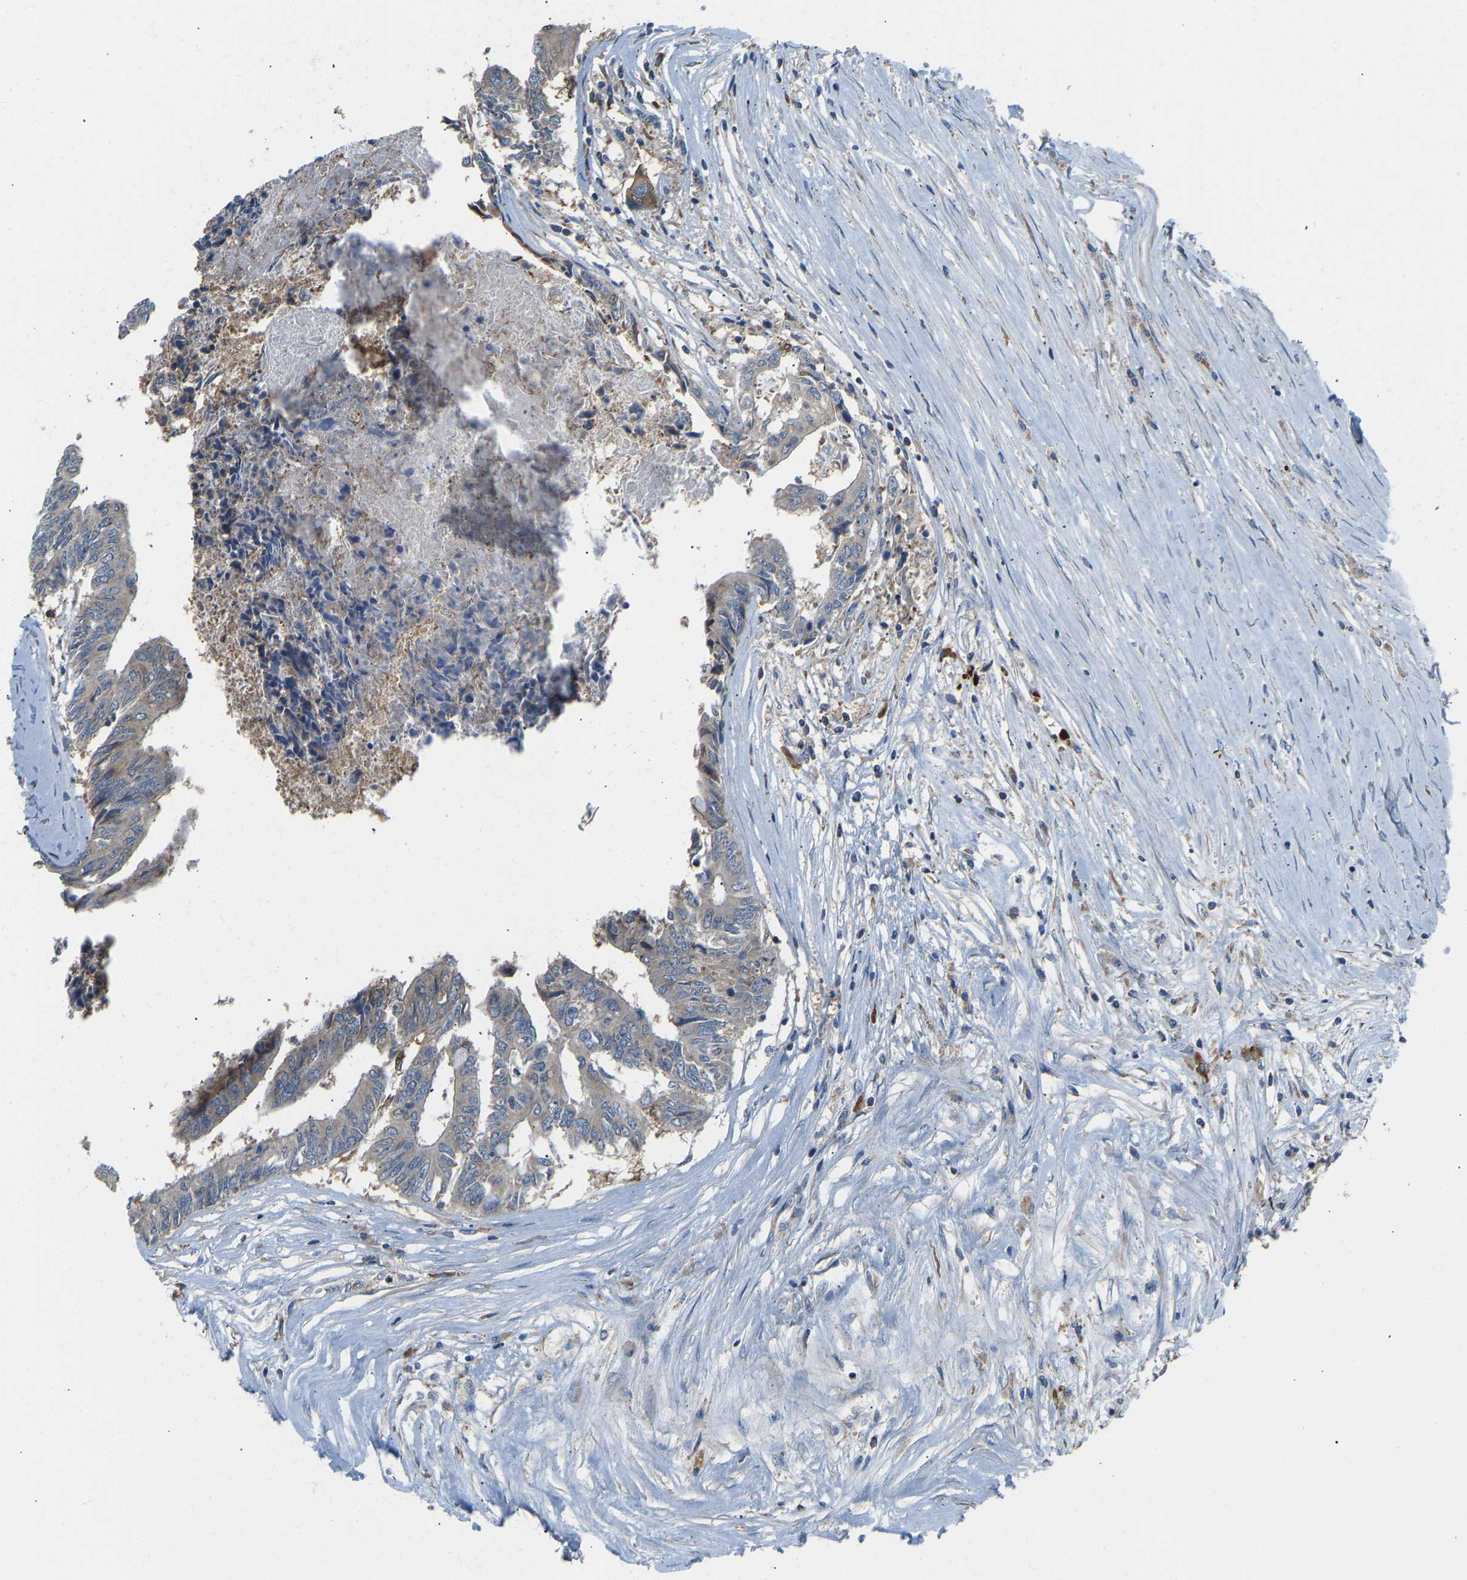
{"staining": {"intensity": "moderate", "quantity": "<25%", "location": "cytoplasmic/membranous"}, "tissue": "colorectal cancer", "cell_type": "Tumor cells", "image_type": "cancer", "snomed": [{"axis": "morphology", "description": "Adenocarcinoma, NOS"}, {"axis": "topography", "description": "Rectum"}], "caption": "Immunohistochemistry (IHC) histopathology image of neoplastic tissue: human colorectal adenocarcinoma stained using IHC shows low levels of moderate protein expression localized specifically in the cytoplasmic/membranous of tumor cells, appearing as a cytoplasmic/membranous brown color.", "gene": "RBP1", "patient": {"sex": "male", "age": 63}}